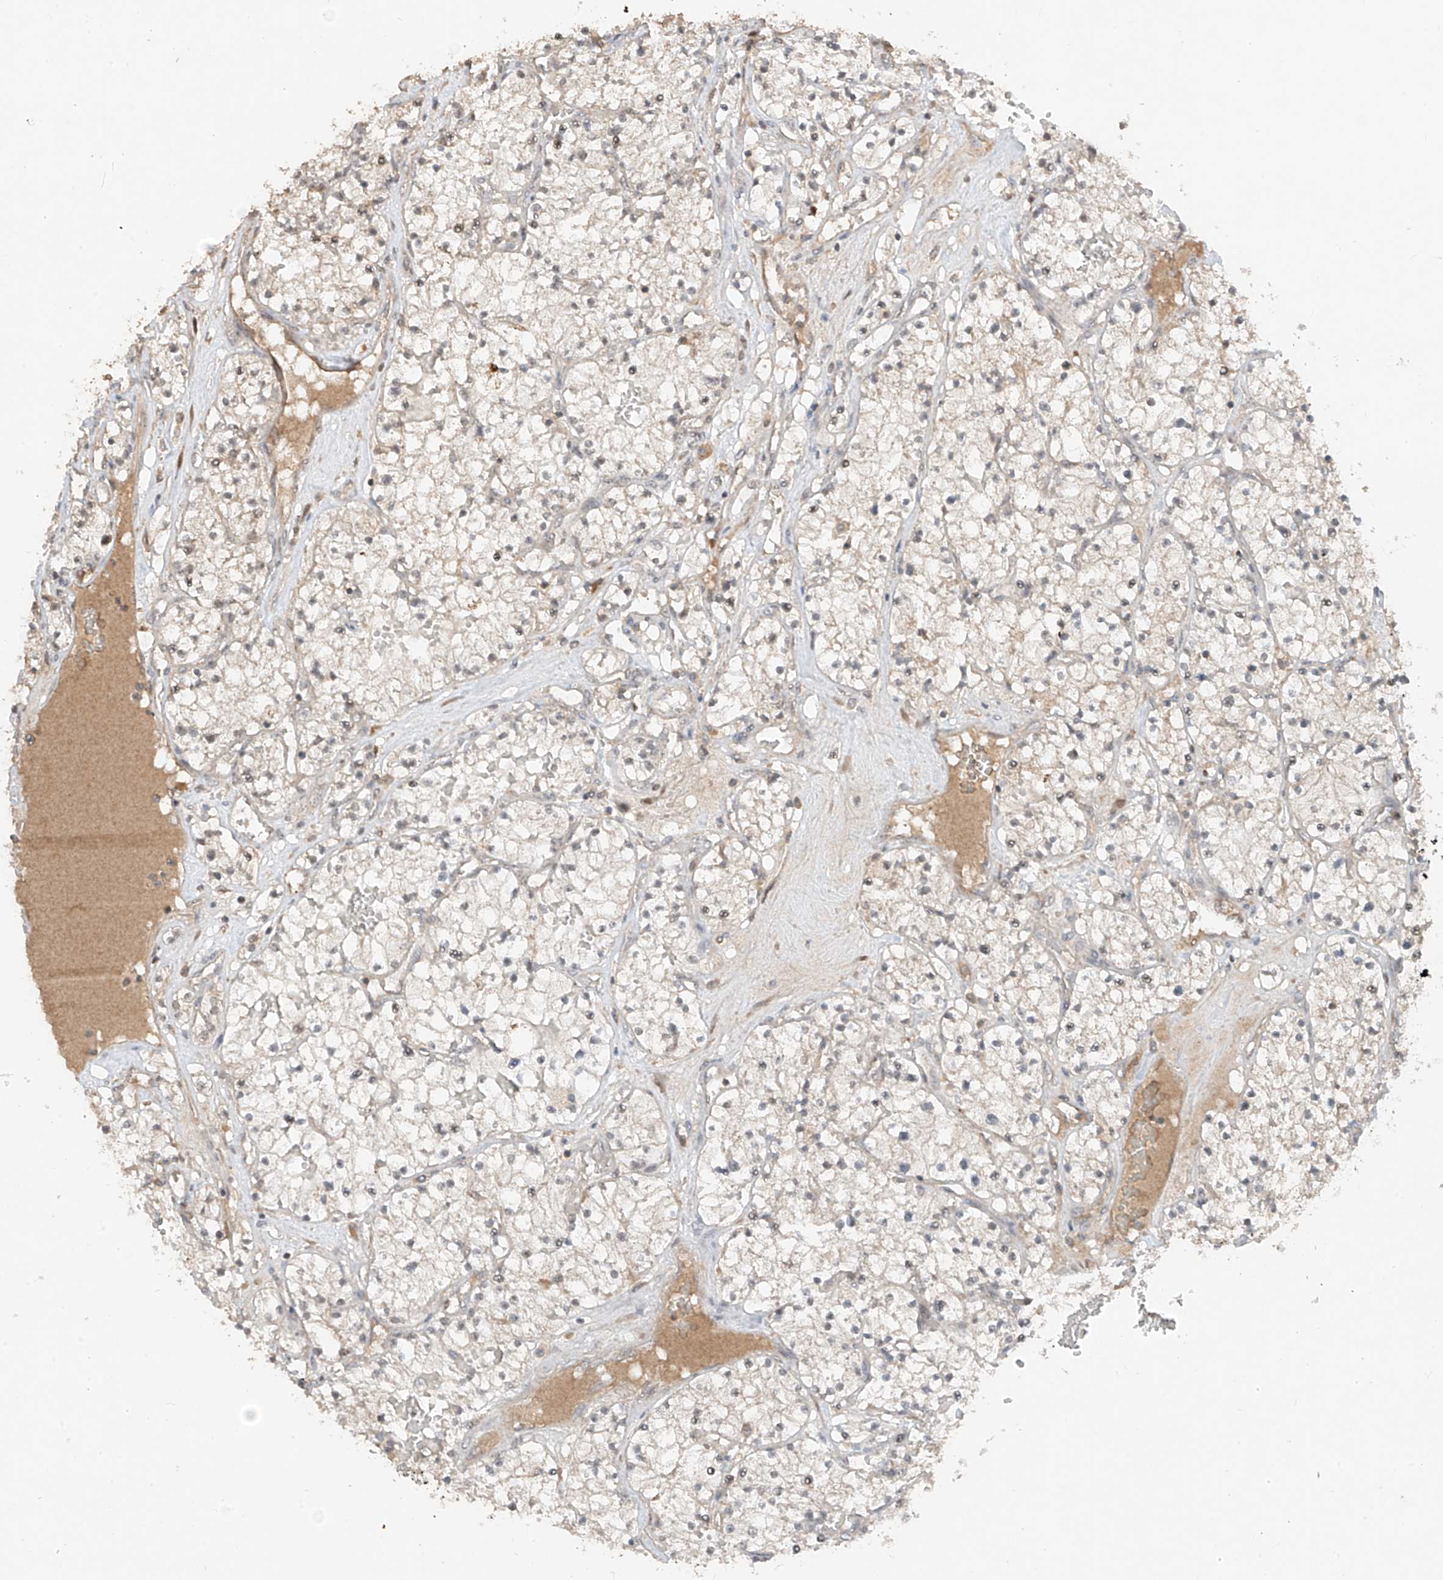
{"staining": {"intensity": "weak", "quantity": "<25%", "location": "cytoplasmic/membranous"}, "tissue": "renal cancer", "cell_type": "Tumor cells", "image_type": "cancer", "snomed": [{"axis": "morphology", "description": "Normal tissue, NOS"}, {"axis": "morphology", "description": "Adenocarcinoma, NOS"}, {"axis": "topography", "description": "Kidney"}], "caption": "This is an IHC histopathology image of renal cancer (adenocarcinoma). There is no staining in tumor cells.", "gene": "COLGALT2", "patient": {"sex": "male", "age": 68}}